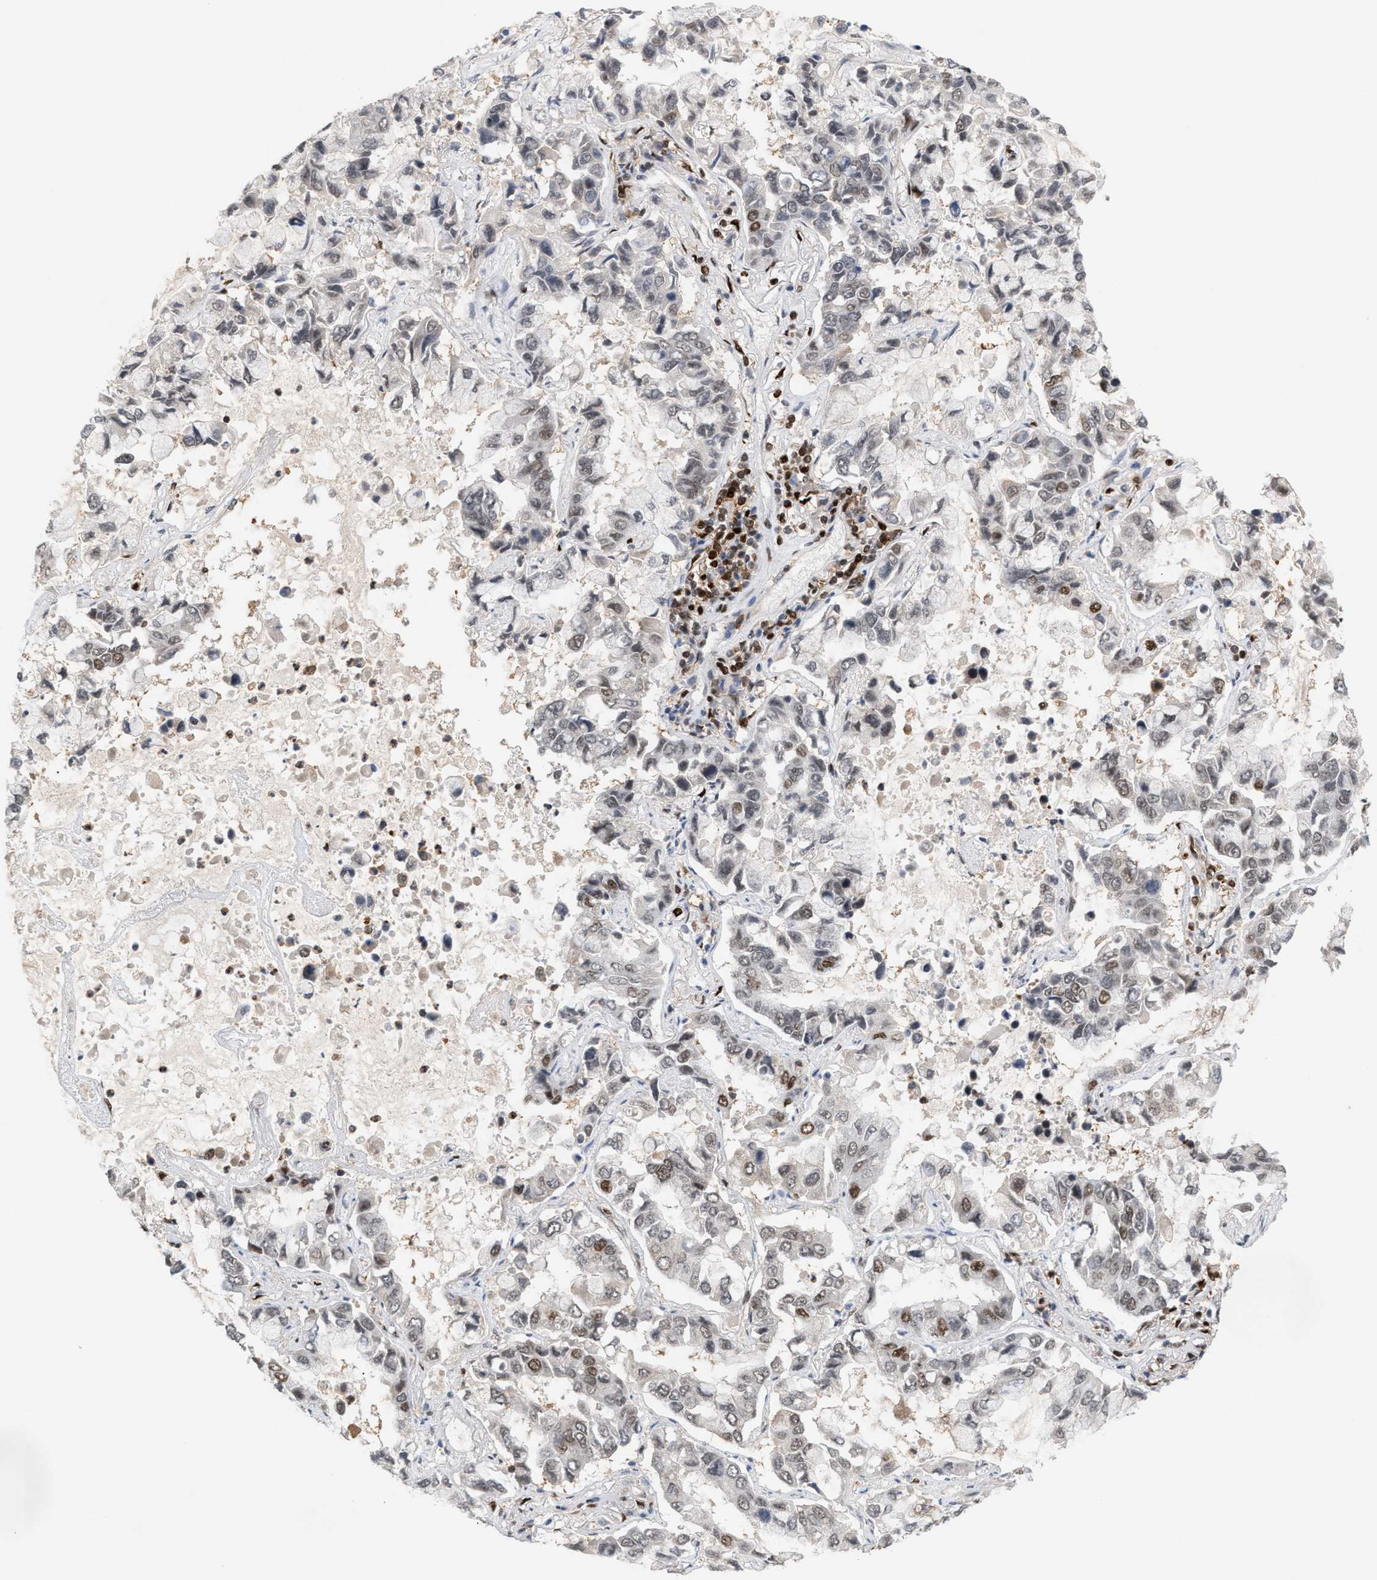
{"staining": {"intensity": "strong", "quantity": "25%-75%", "location": "nuclear"}, "tissue": "lung cancer", "cell_type": "Tumor cells", "image_type": "cancer", "snomed": [{"axis": "morphology", "description": "Adenocarcinoma, NOS"}, {"axis": "topography", "description": "Lung"}], "caption": "Immunohistochemical staining of human lung cancer (adenocarcinoma) exhibits strong nuclear protein positivity in approximately 25%-75% of tumor cells. (DAB IHC, brown staining for protein, blue staining for nuclei).", "gene": "RNASEK-C17orf49", "patient": {"sex": "male", "age": 64}}